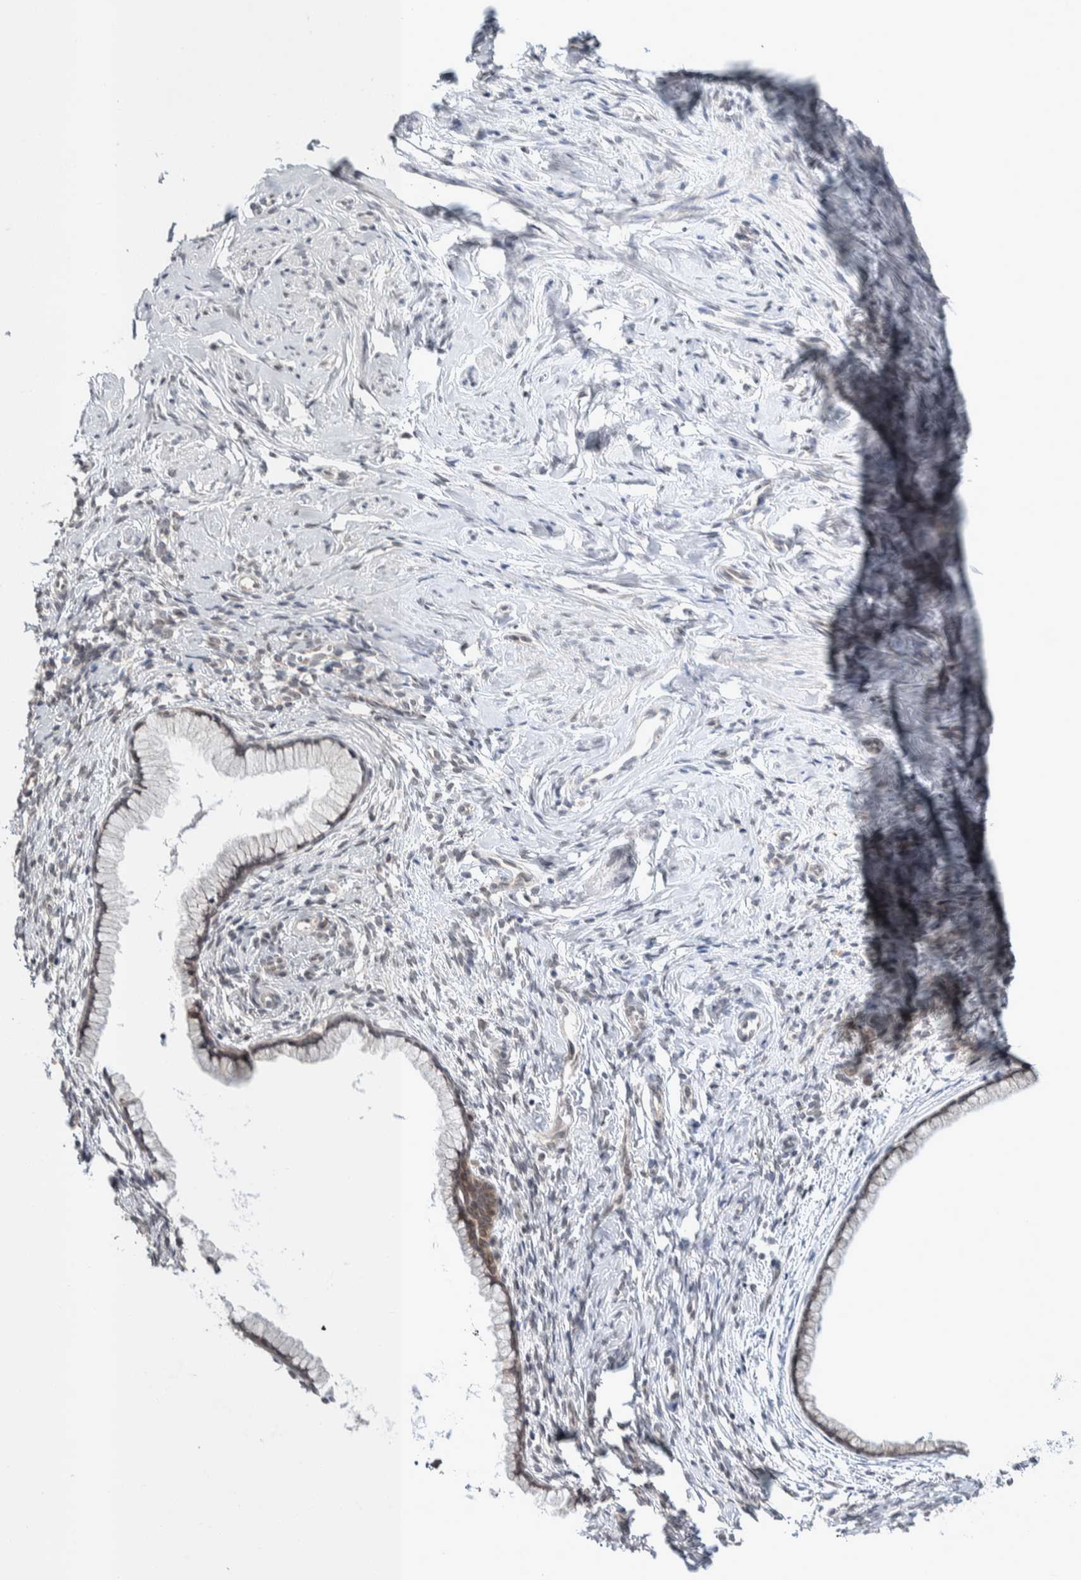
{"staining": {"intensity": "weak", "quantity": "<25%", "location": "cytoplasmic/membranous"}, "tissue": "cervix", "cell_type": "Glandular cells", "image_type": "normal", "snomed": [{"axis": "morphology", "description": "Normal tissue, NOS"}, {"axis": "topography", "description": "Cervix"}], "caption": "Image shows no protein expression in glandular cells of benign cervix. (Brightfield microscopy of DAB immunohistochemistry at high magnification).", "gene": "CRAT", "patient": {"sex": "female", "age": 75}}